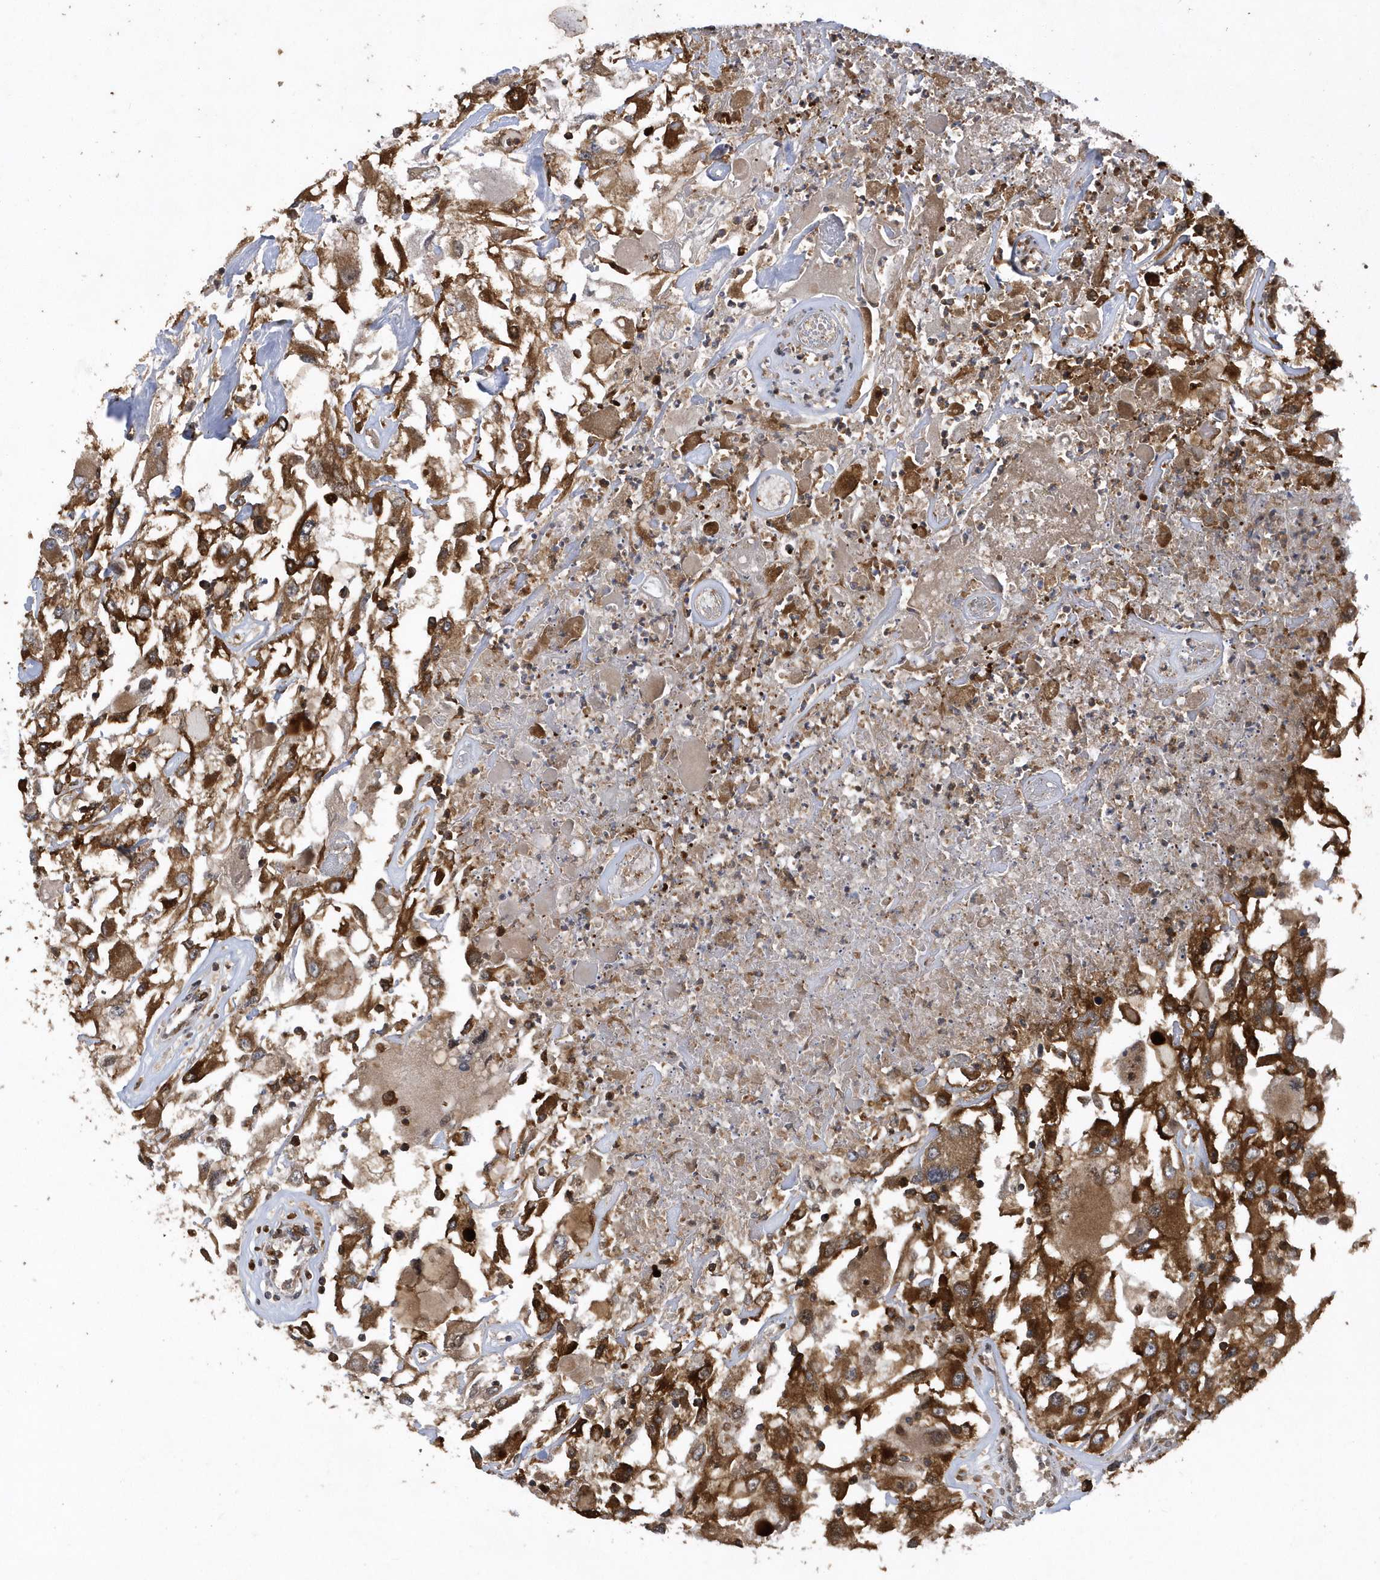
{"staining": {"intensity": "strong", "quantity": ">75%", "location": "cytoplasmic/membranous"}, "tissue": "renal cancer", "cell_type": "Tumor cells", "image_type": "cancer", "snomed": [{"axis": "morphology", "description": "Adenocarcinoma, NOS"}, {"axis": "topography", "description": "Kidney"}], "caption": "A brown stain highlights strong cytoplasmic/membranous positivity of a protein in renal cancer (adenocarcinoma) tumor cells. (brown staining indicates protein expression, while blue staining denotes nuclei).", "gene": "PAICS", "patient": {"sex": "female", "age": 52}}